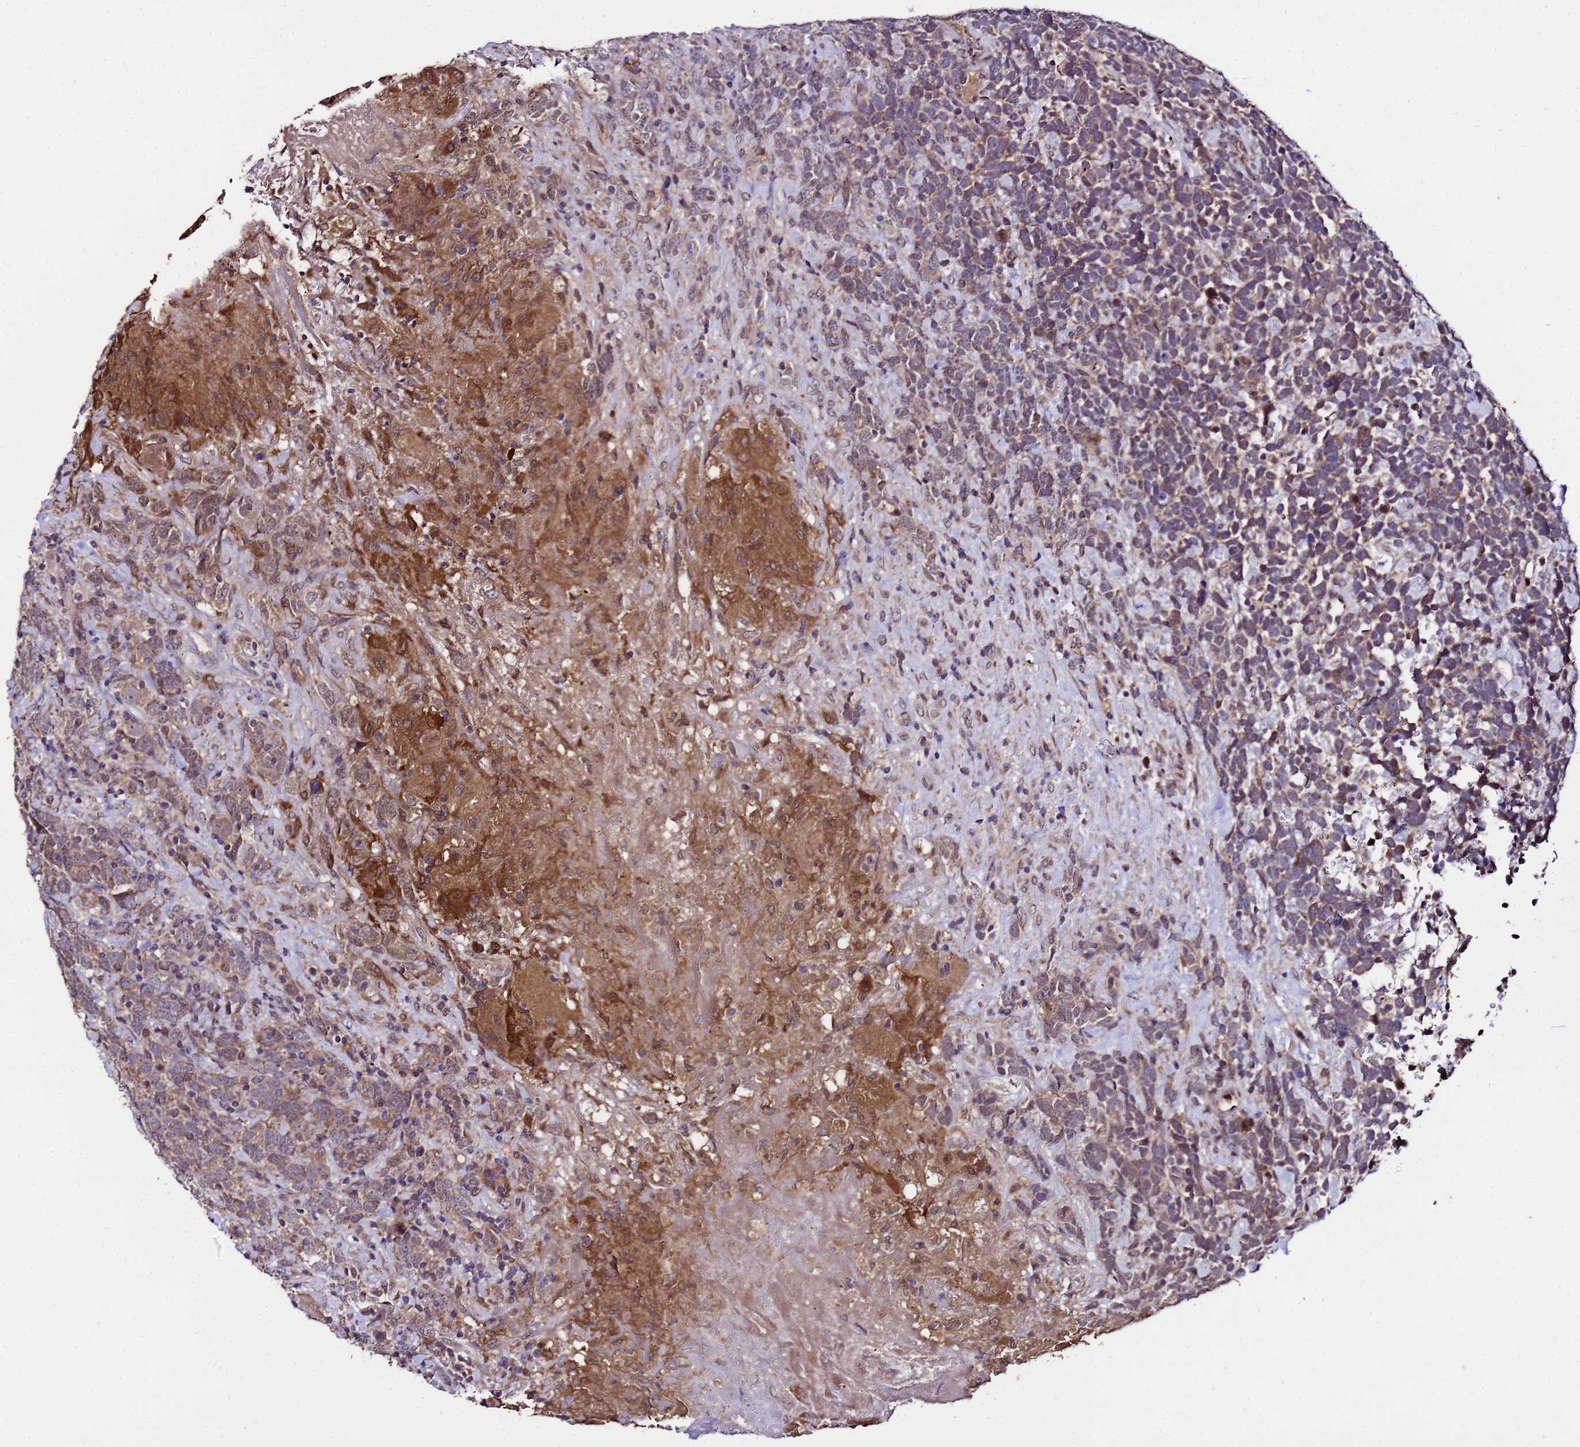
{"staining": {"intensity": "moderate", "quantity": ">75%", "location": "cytoplasmic/membranous"}, "tissue": "urothelial cancer", "cell_type": "Tumor cells", "image_type": "cancer", "snomed": [{"axis": "morphology", "description": "Urothelial carcinoma, High grade"}, {"axis": "topography", "description": "Urinary bladder"}], "caption": "High-grade urothelial carcinoma stained with a protein marker displays moderate staining in tumor cells.", "gene": "ZNF329", "patient": {"sex": "female", "age": 82}}